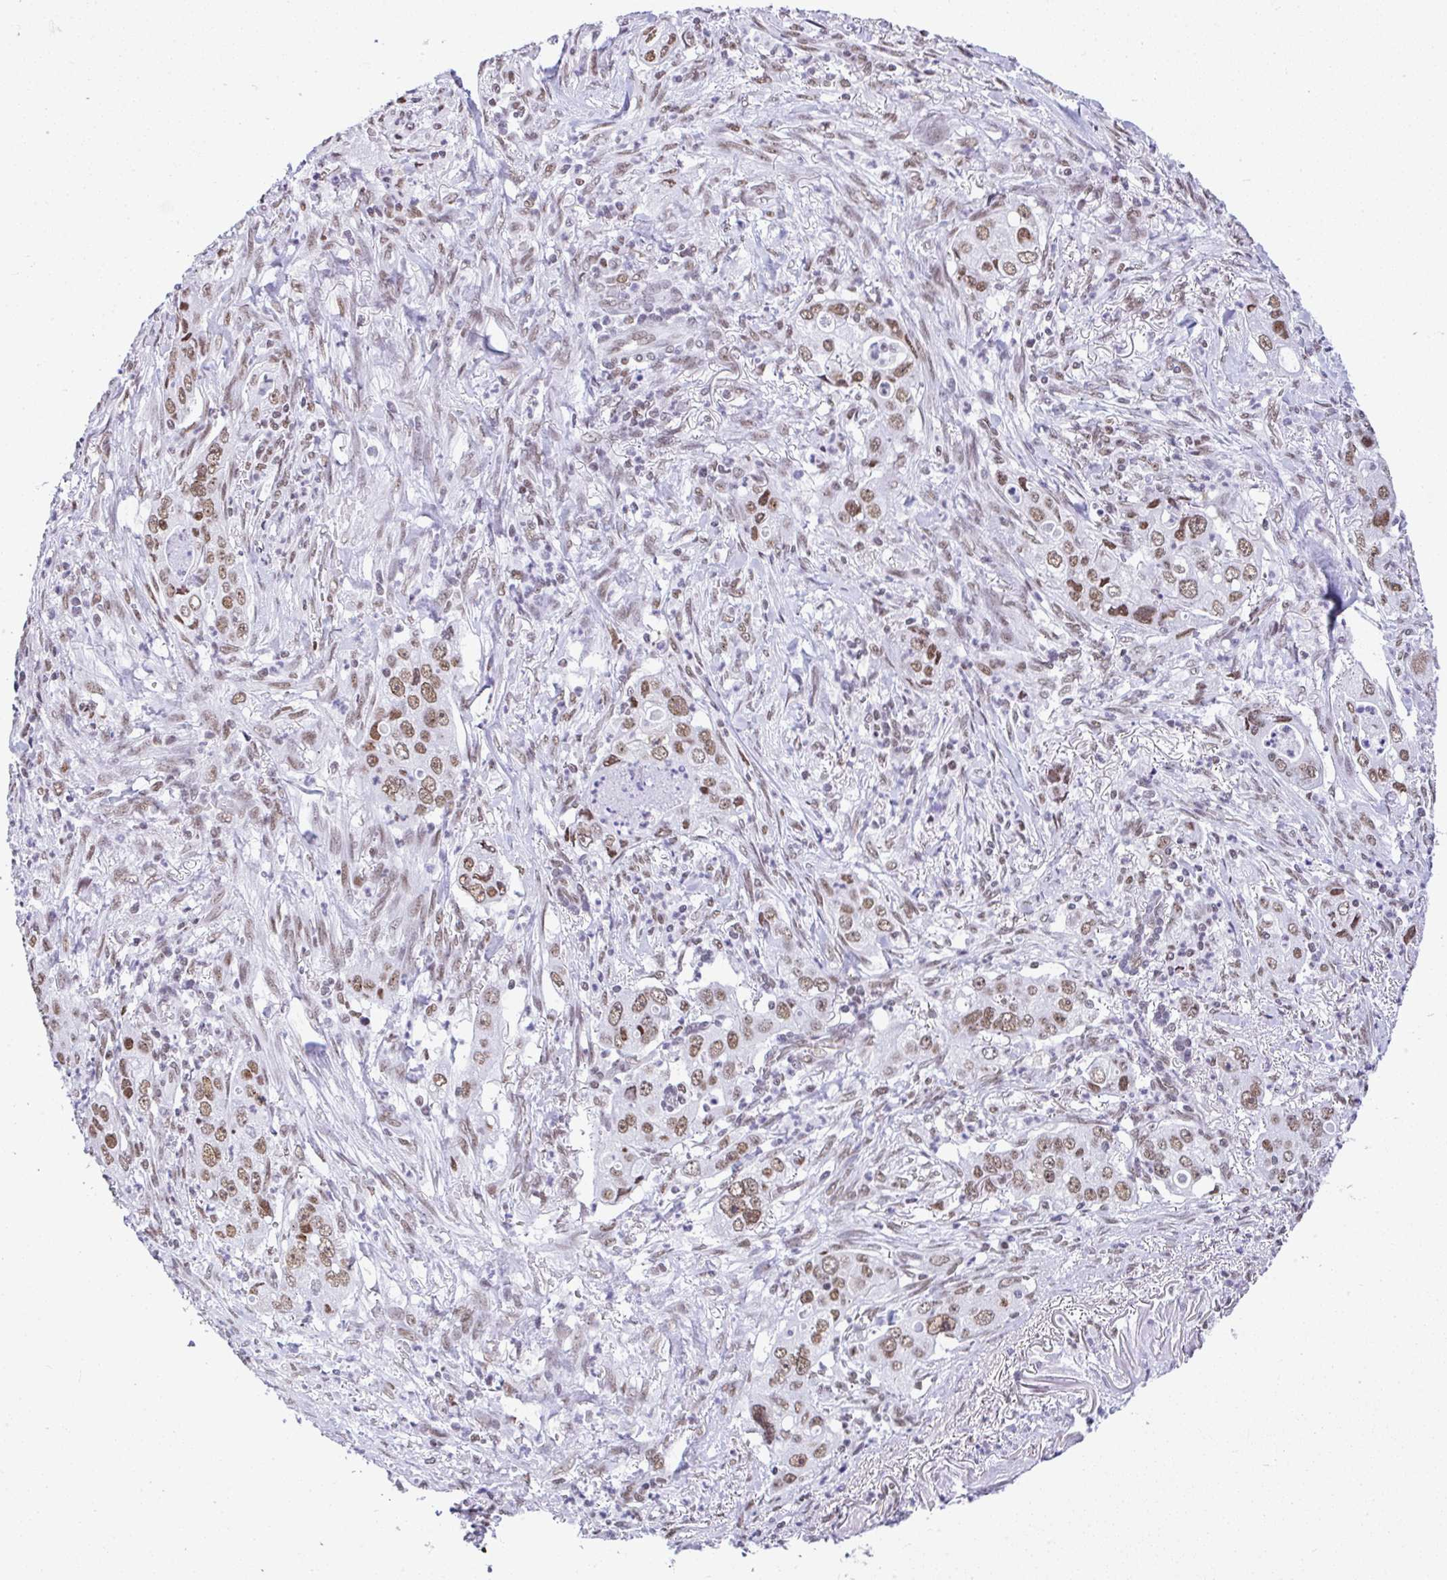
{"staining": {"intensity": "moderate", "quantity": ">75%", "location": "nuclear"}, "tissue": "stomach cancer", "cell_type": "Tumor cells", "image_type": "cancer", "snomed": [{"axis": "morphology", "description": "Adenocarcinoma, NOS"}, {"axis": "topography", "description": "Stomach, upper"}], "caption": "This image exhibits immunohistochemistry staining of stomach cancer (adenocarcinoma), with medium moderate nuclear positivity in approximately >75% of tumor cells.", "gene": "DDX52", "patient": {"sex": "male", "age": 75}}